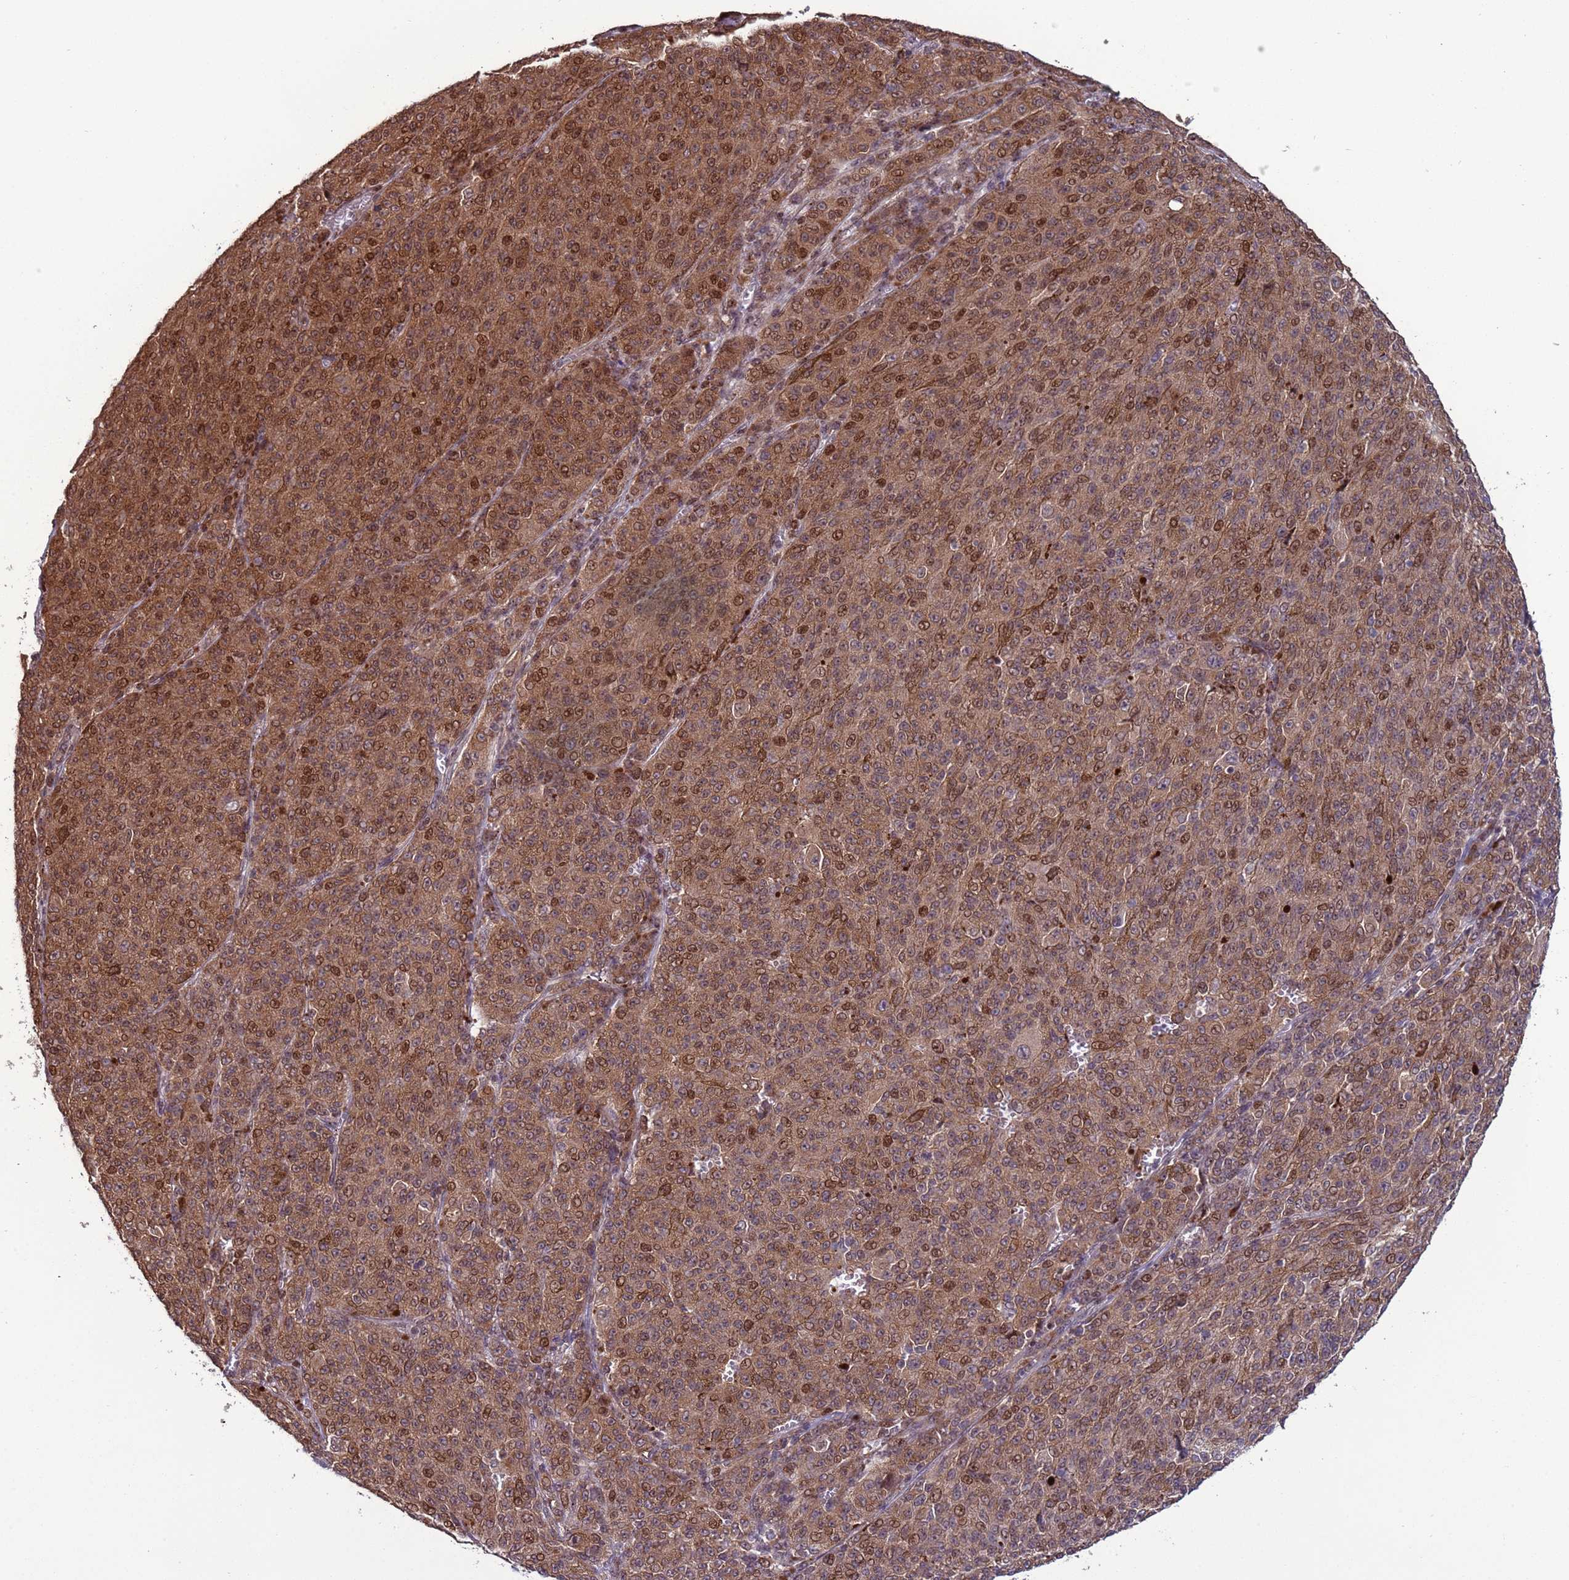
{"staining": {"intensity": "moderate", "quantity": ">75%", "location": "cytoplasmic/membranous,nuclear"}, "tissue": "melanoma", "cell_type": "Tumor cells", "image_type": "cancer", "snomed": [{"axis": "morphology", "description": "Malignant melanoma, NOS"}, {"axis": "topography", "description": "Skin"}], "caption": "Brown immunohistochemical staining in human melanoma shows moderate cytoplasmic/membranous and nuclear positivity in approximately >75% of tumor cells. (DAB (3,3'-diaminobenzidine) IHC, brown staining for protein, blue staining for nuclei).", "gene": "HGH1", "patient": {"sex": "female", "age": 52}}